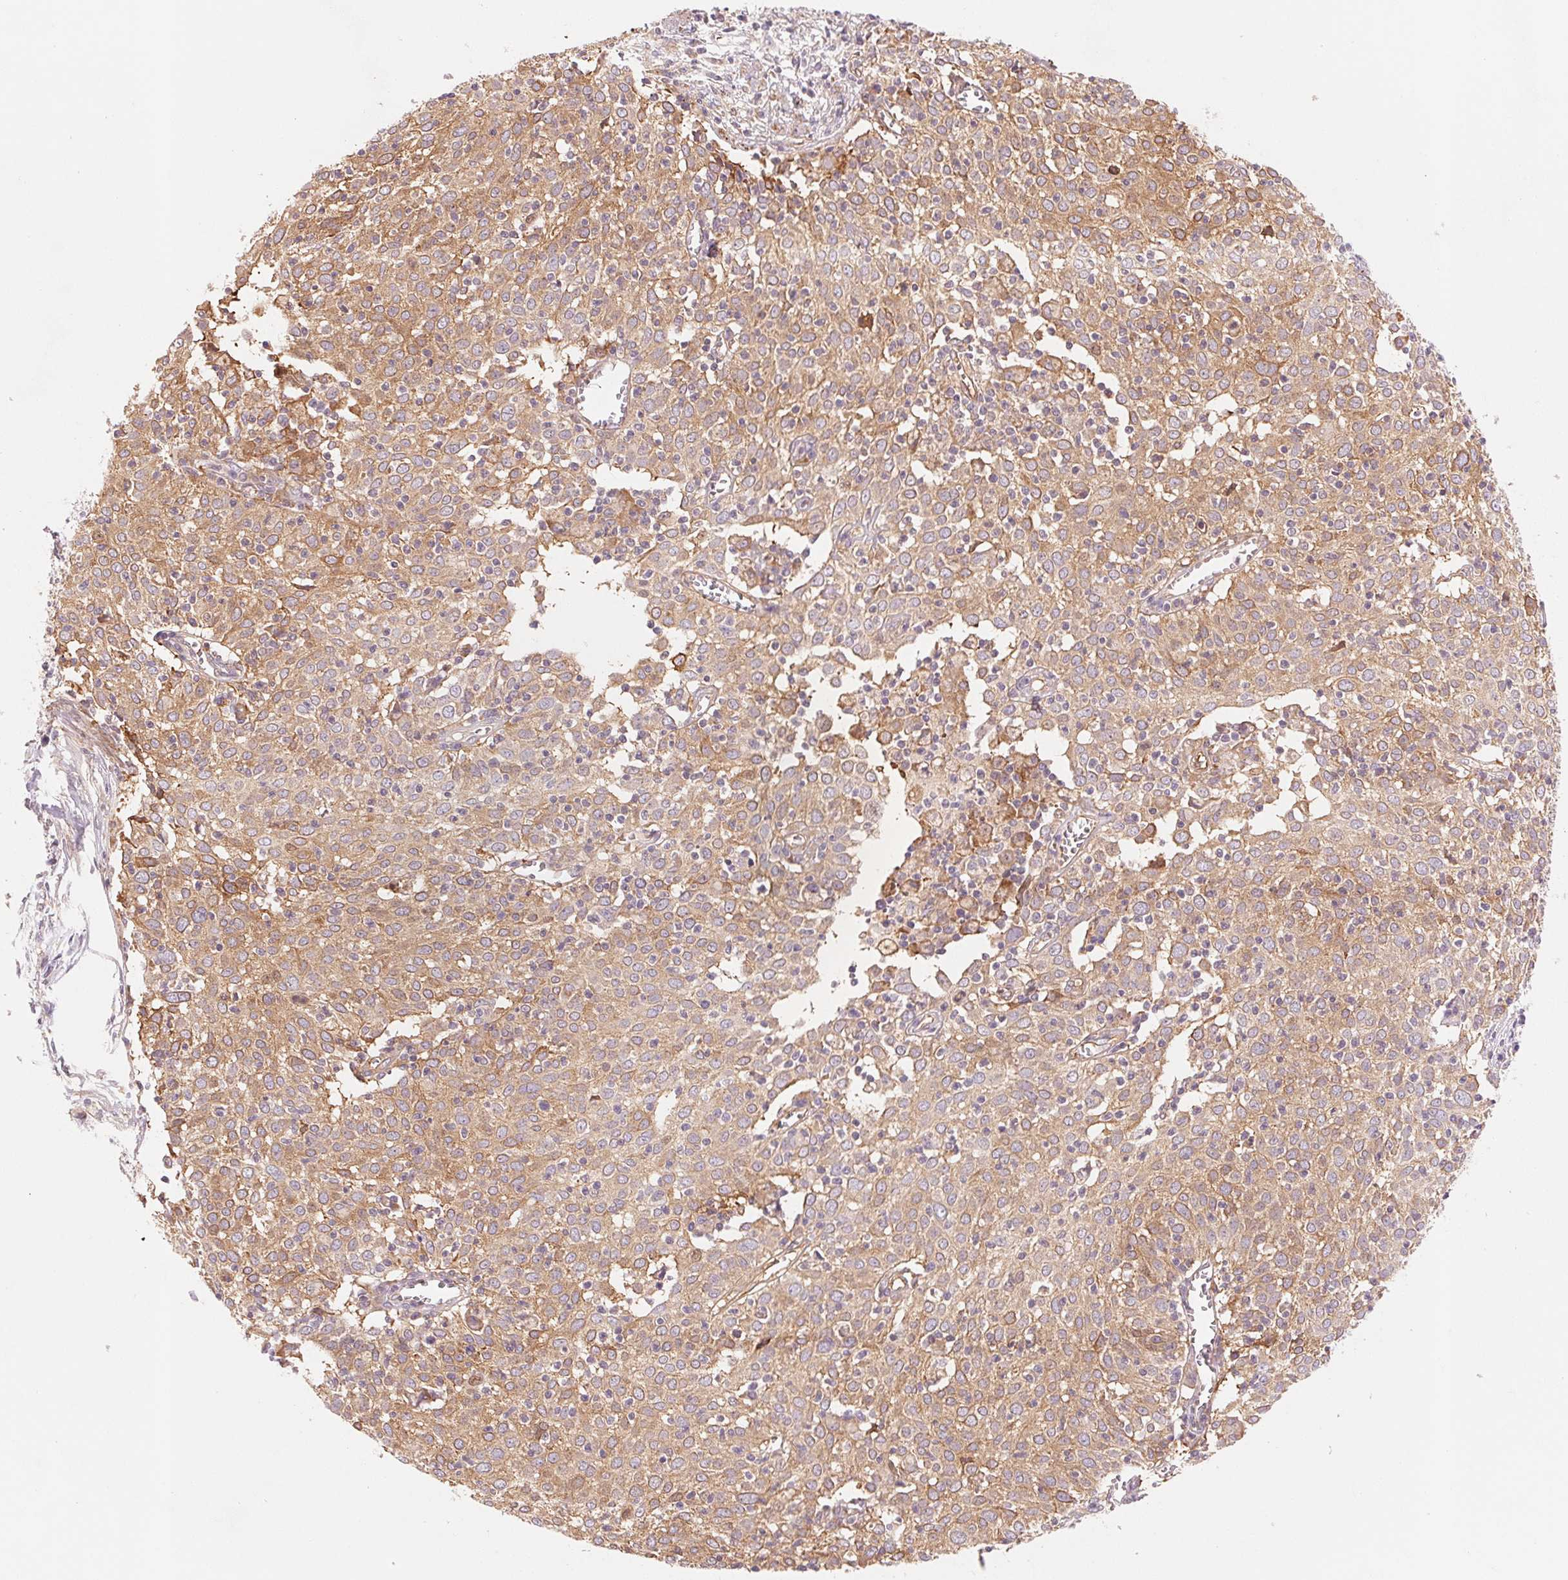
{"staining": {"intensity": "moderate", "quantity": ">75%", "location": "cytoplasmic/membranous"}, "tissue": "cervical cancer", "cell_type": "Tumor cells", "image_type": "cancer", "snomed": [{"axis": "morphology", "description": "Squamous cell carcinoma, NOS"}, {"axis": "topography", "description": "Cervix"}], "caption": "A micrograph of cervical cancer (squamous cell carcinoma) stained for a protein exhibits moderate cytoplasmic/membranous brown staining in tumor cells.", "gene": "SLC17A4", "patient": {"sex": "female", "age": 39}}